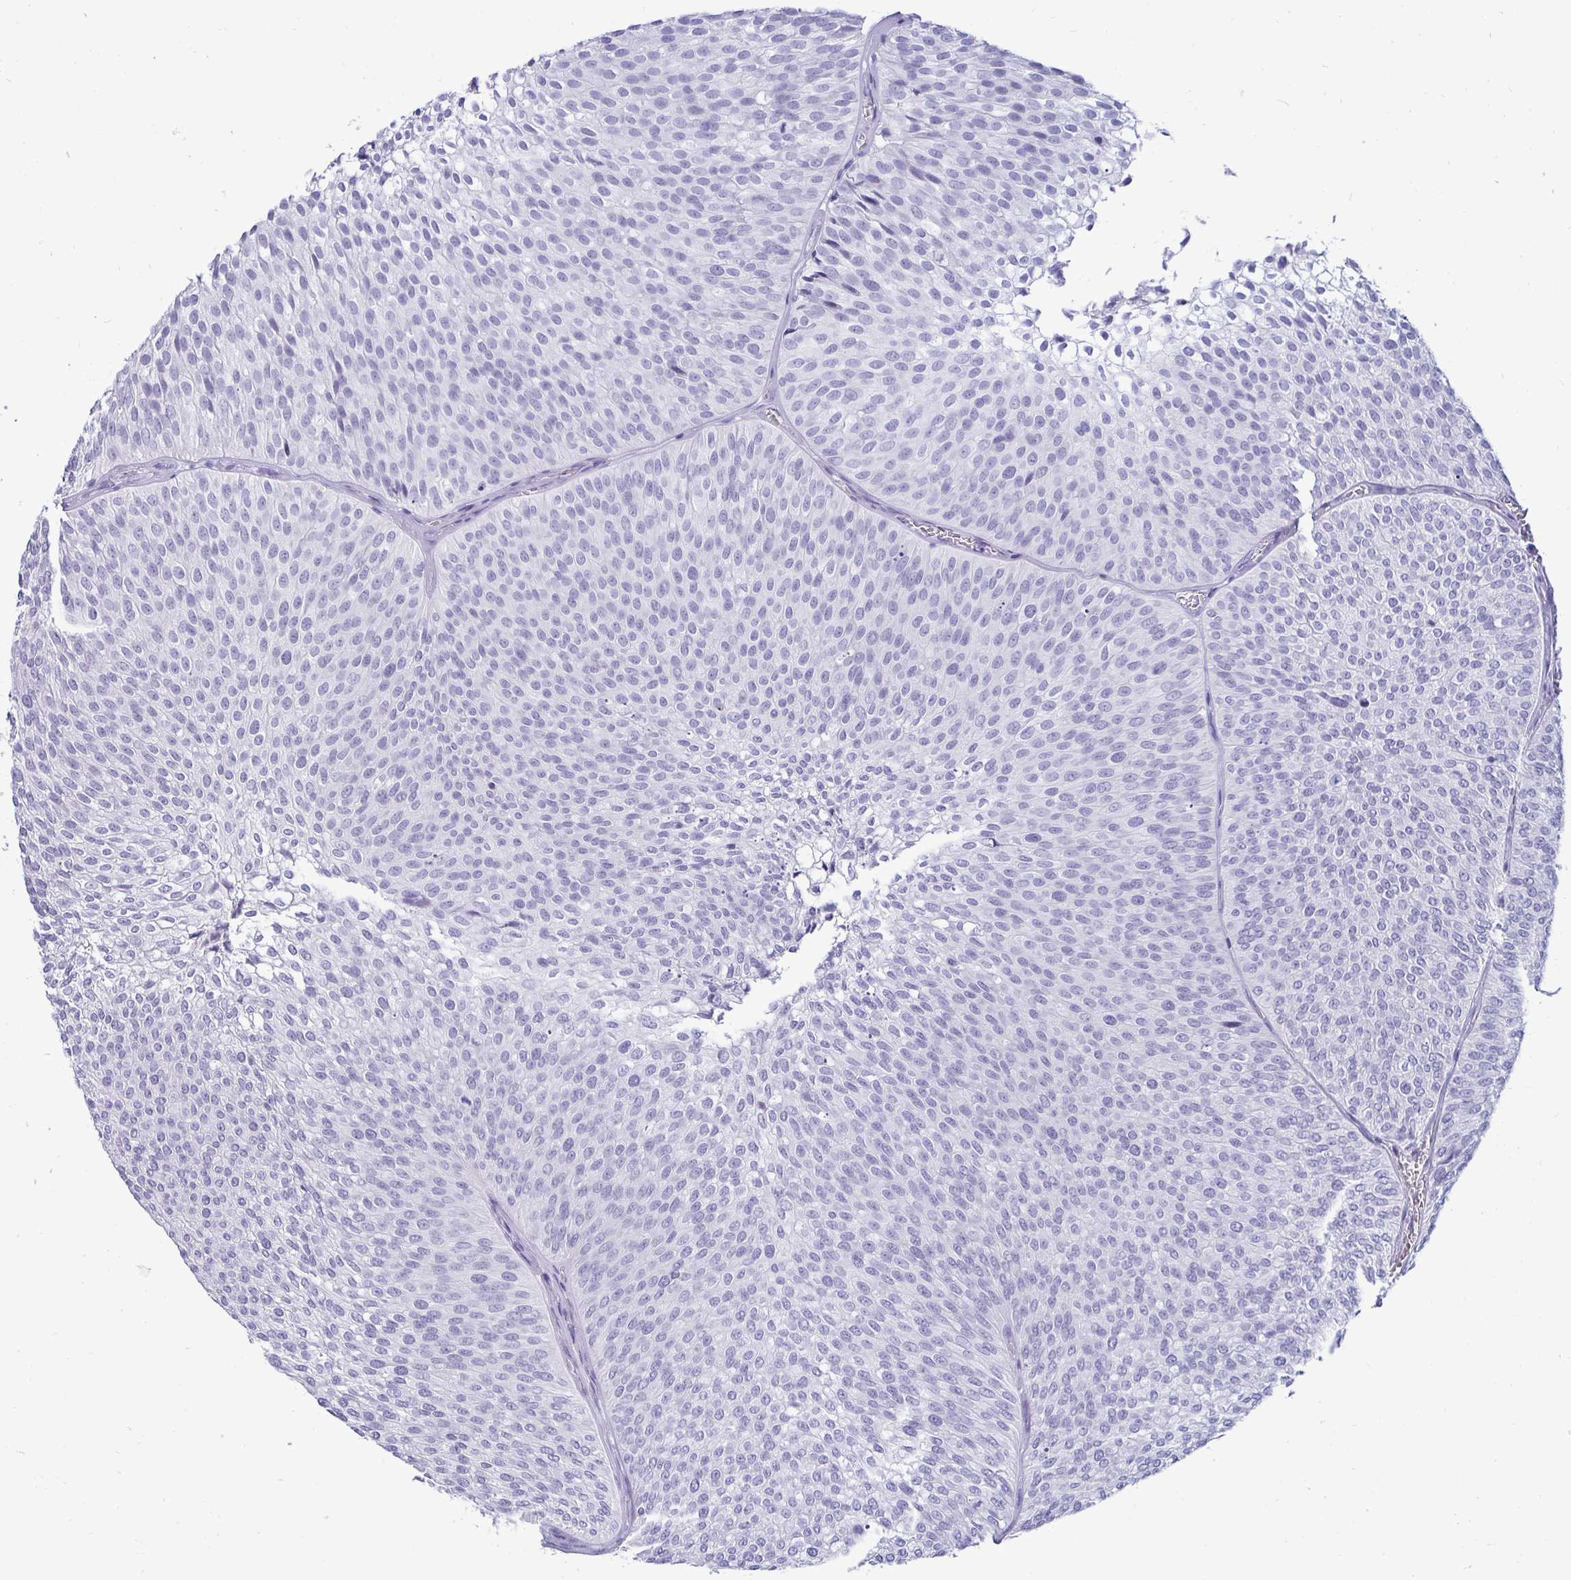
{"staining": {"intensity": "negative", "quantity": "none", "location": "none"}, "tissue": "urothelial cancer", "cell_type": "Tumor cells", "image_type": "cancer", "snomed": [{"axis": "morphology", "description": "Urothelial carcinoma, Low grade"}, {"axis": "topography", "description": "Urinary bladder"}], "caption": "An immunohistochemistry micrograph of low-grade urothelial carcinoma is shown. There is no staining in tumor cells of low-grade urothelial carcinoma.", "gene": "HSPB6", "patient": {"sex": "male", "age": 91}}